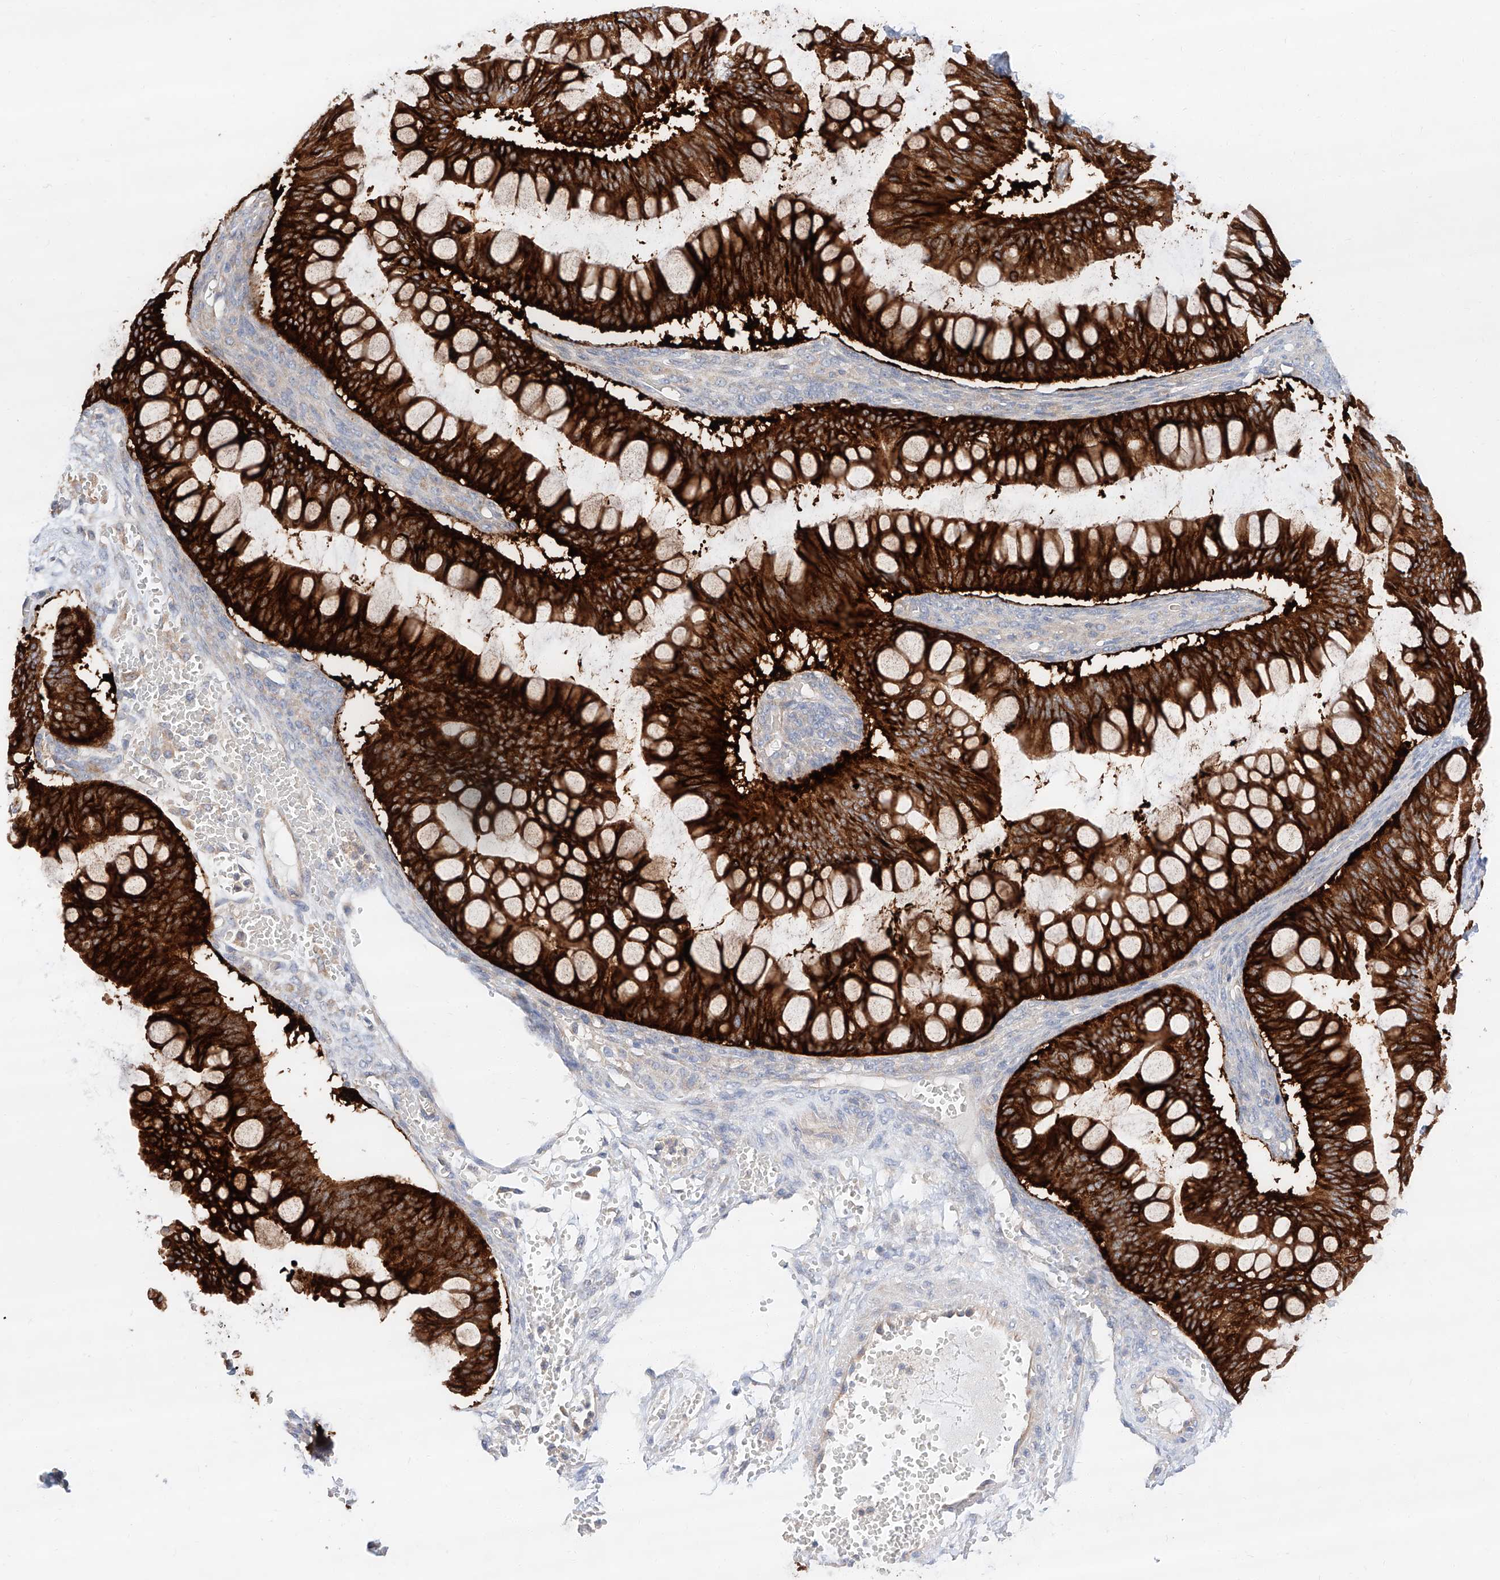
{"staining": {"intensity": "strong", "quantity": ">75%", "location": "cytoplasmic/membranous"}, "tissue": "ovarian cancer", "cell_type": "Tumor cells", "image_type": "cancer", "snomed": [{"axis": "morphology", "description": "Cystadenocarcinoma, mucinous, NOS"}, {"axis": "topography", "description": "Ovary"}], "caption": "Tumor cells show high levels of strong cytoplasmic/membranous staining in approximately >75% of cells in human mucinous cystadenocarcinoma (ovarian). (Brightfield microscopy of DAB IHC at high magnification).", "gene": "GLMN", "patient": {"sex": "female", "age": 73}}